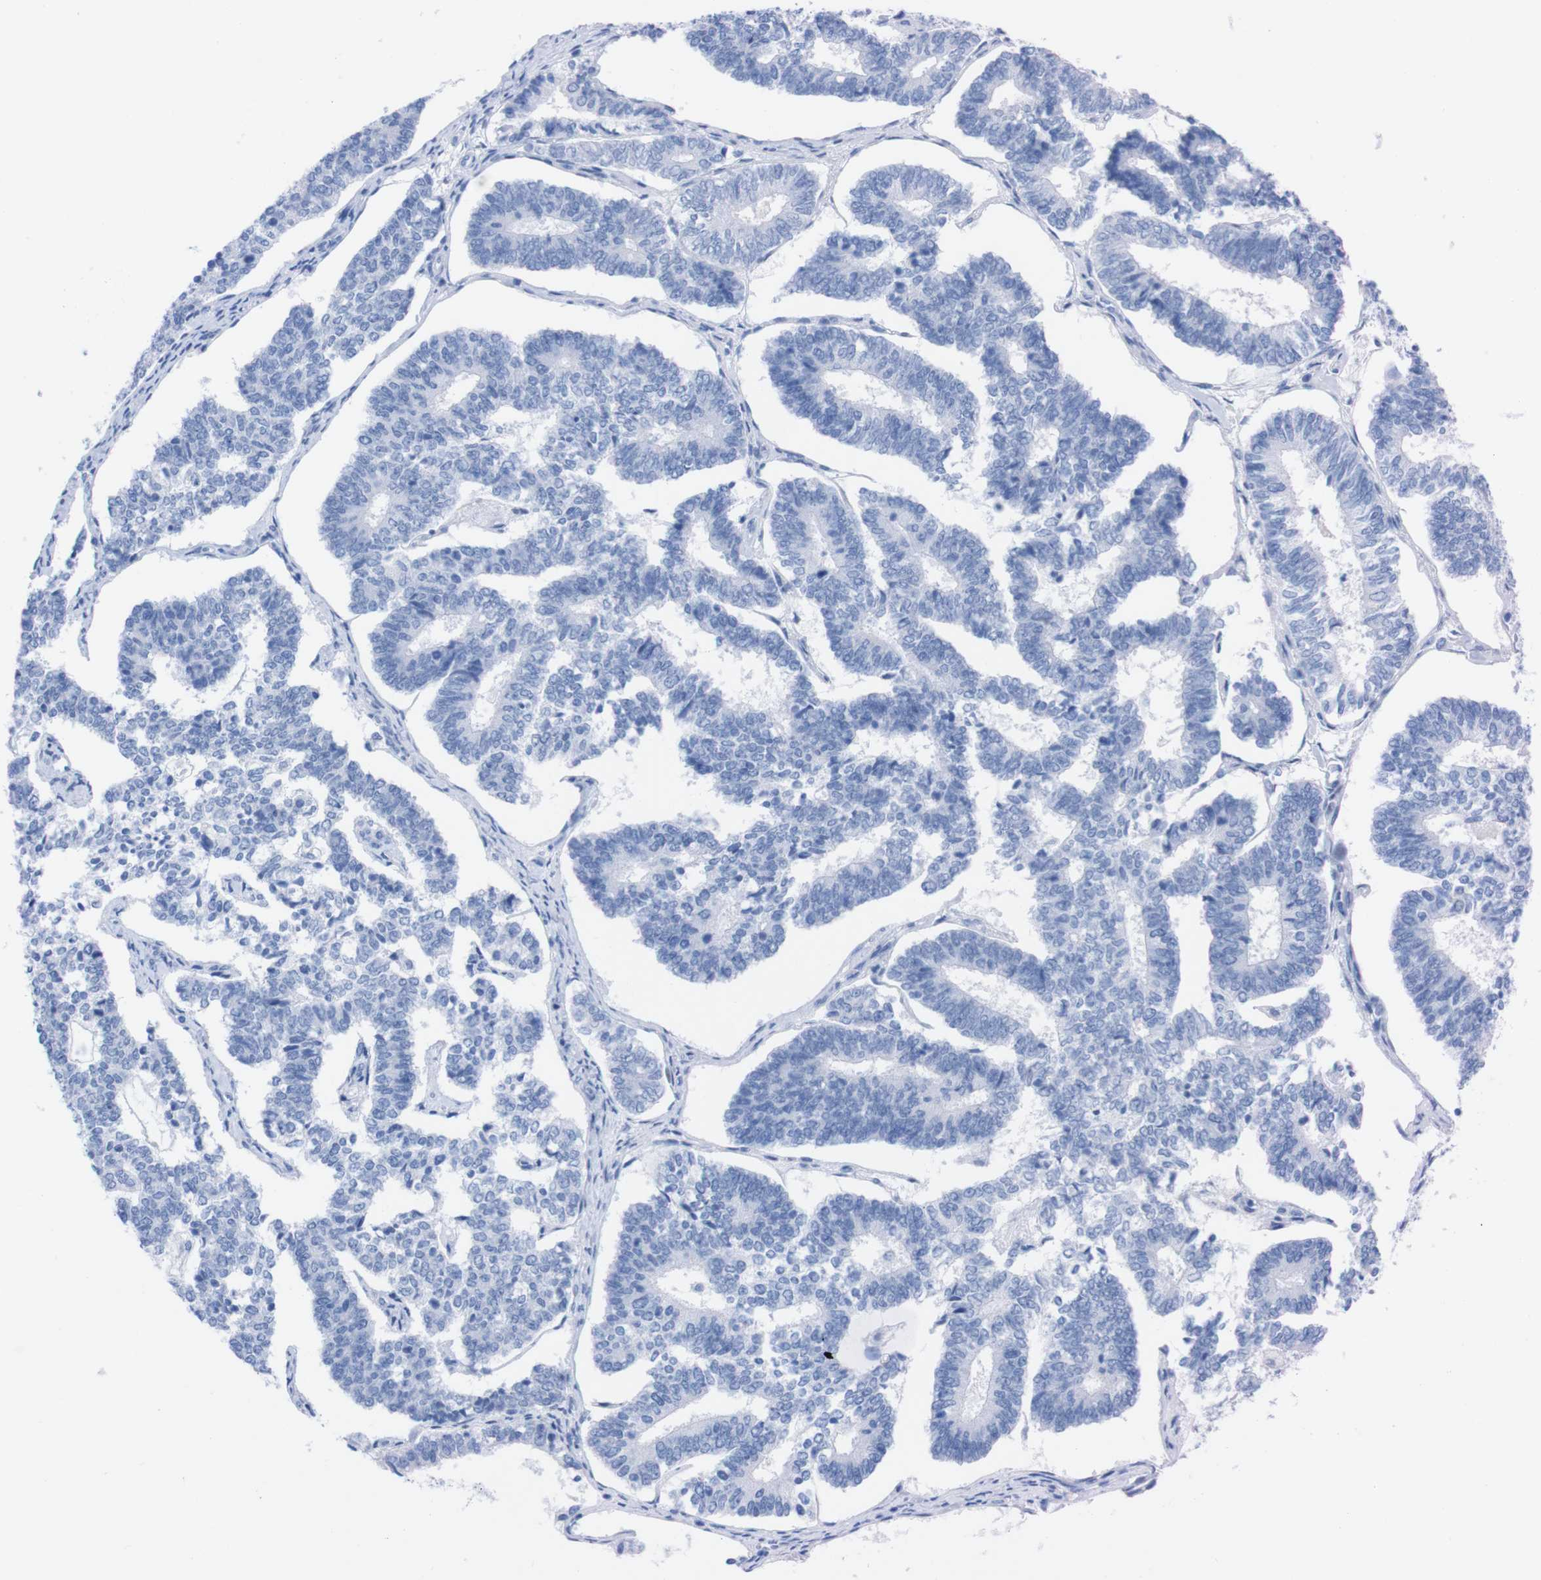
{"staining": {"intensity": "negative", "quantity": "none", "location": "none"}, "tissue": "endometrial cancer", "cell_type": "Tumor cells", "image_type": "cancer", "snomed": [{"axis": "morphology", "description": "Adenocarcinoma, NOS"}, {"axis": "topography", "description": "Endometrium"}], "caption": "Adenocarcinoma (endometrial) was stained to show a protein in brown. There is no significant staining in tumor cells.", "gene": "P2RY12", "patient": {"sex": "female", "age": 70}}